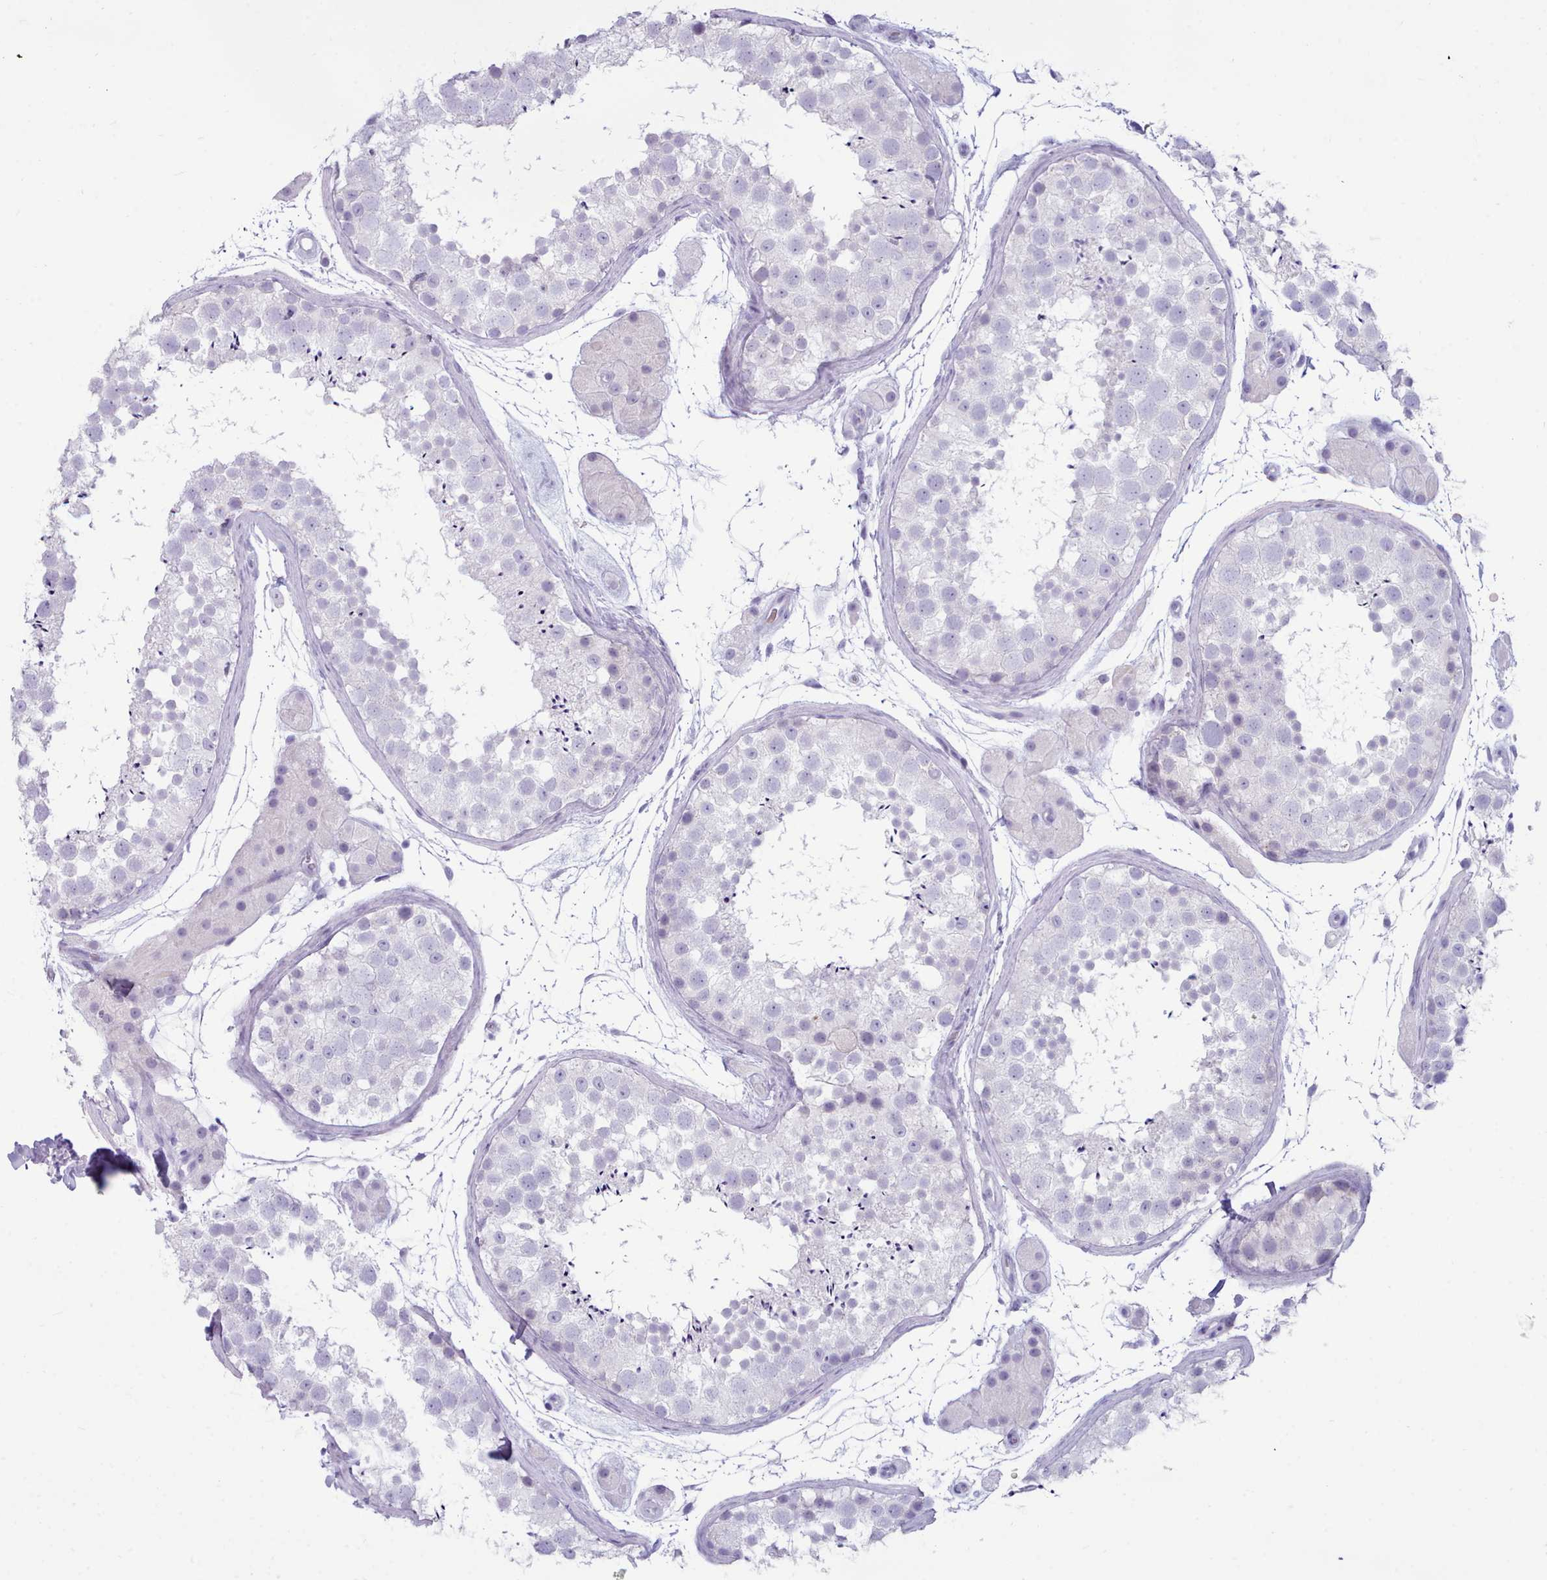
{"staining": {"intensity": "negative", "quantity": "none", "location": "none"}, "tissue": "testis", "cell_type": "Cells in seminiferous ducts", "image_type": "normal", "snomed": [{"axis": "morphology", "description": "Normal tissue, NOS"}, {"axis": "topography", "description": "Testis"}], "caption": "IHC of benign testis exhibits no staining in cells in seminiferous ducts.", "gene": "NKX1", "patient": {"sex": "male", "age": 41}}